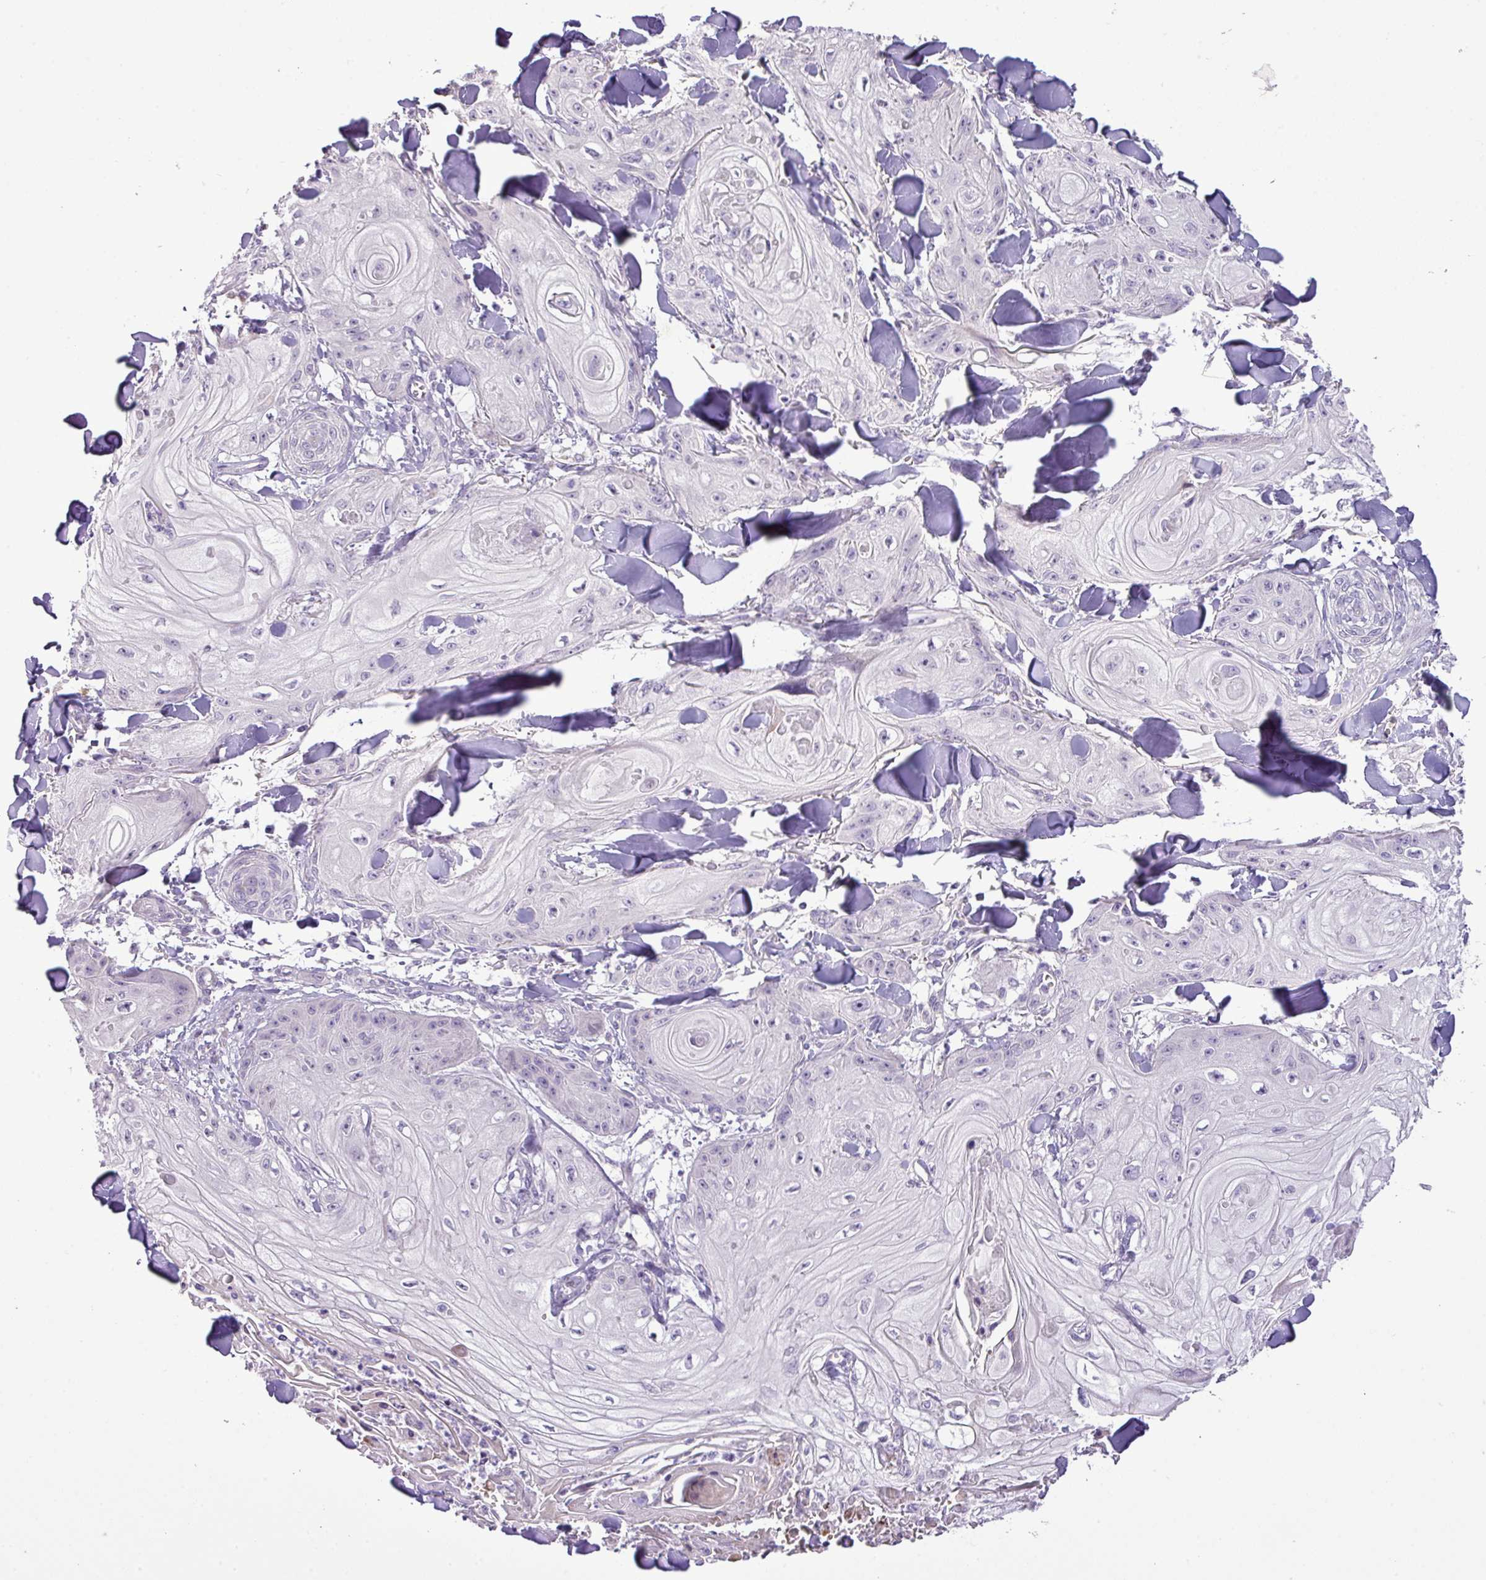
{"staining": {"intensity": "negative", "quantity": "none", "location": "none"}, "tissue": "skin cancer", "cell_type": "Tumor cells", "image_type": "cancer", "snomed": [{"axis": "morphology", "description": "Squamous cell carcinoma, NOS"}, {"axis": "topography", "description": "Skin"}], "caption": "Human squamous cell carcinoma (skin) stained for a protein using immunohistochemistry demonstrates no positivity in tumor cells.", "gene": "DNAJB13", "patient": {"sex": "male", "age": 74}}